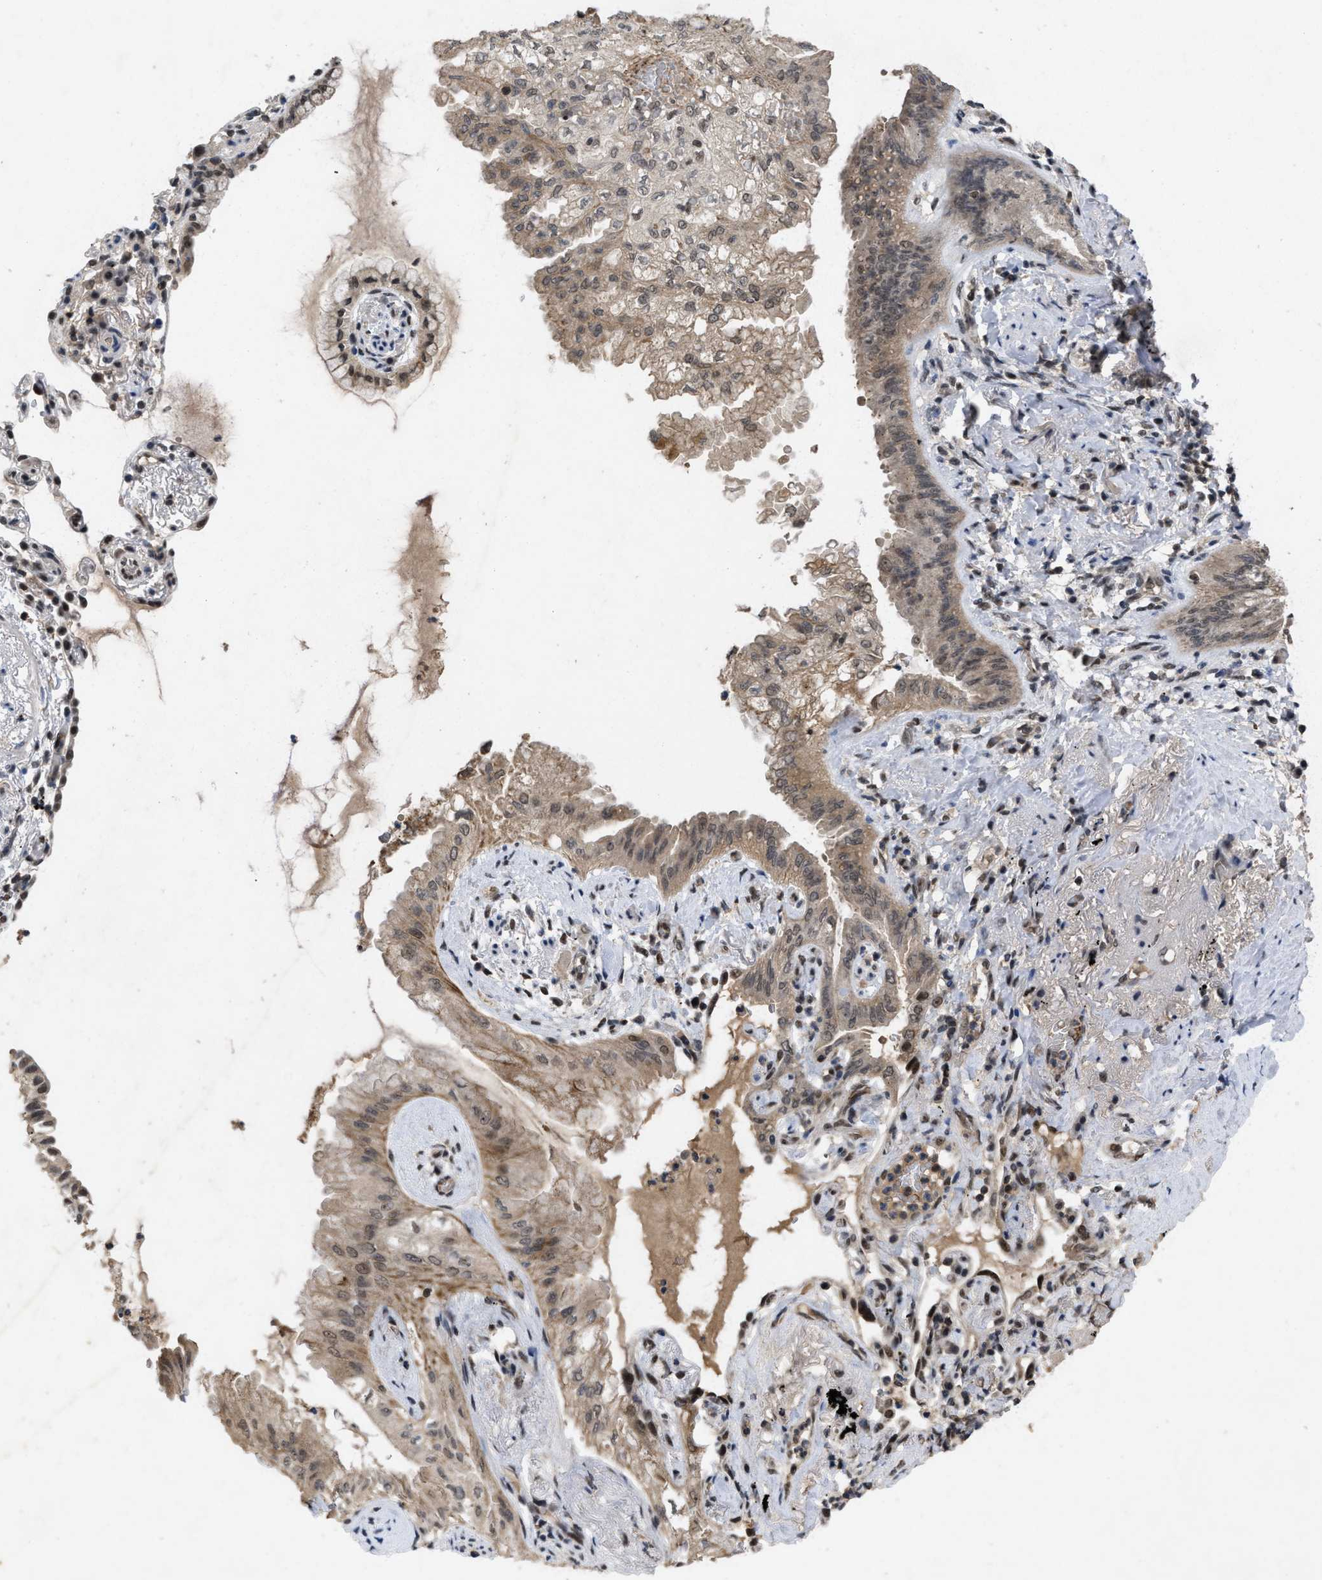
{"staining": {"intensity": "weak", "quantity": ">75%", "location": "cytoplasmic/membranous,nuclear"}, "tissue": "lung cancer", "cell_type": "Tumor cells", "image_type": "cancer", "snomed": [{"axis": "morphology", "description": "Normal tissue, NOS"}, {"axis": "morphology", "description": "Adenocarcinoma, NOS"}, {"axis": "topography", "description": "Bronchus"}, {"axis": "topography", "description": "Lung"}], "caption": "Immunohistochemistry (IHC) image of lung cancer stained for a protein (brown), which exhibits low levels of weak cytoplasmic/membranous and nuclear positivity in about >75% of tumor cells.", "gene": "ZNF346", "patient": {"sex": "female", "age": 70}}